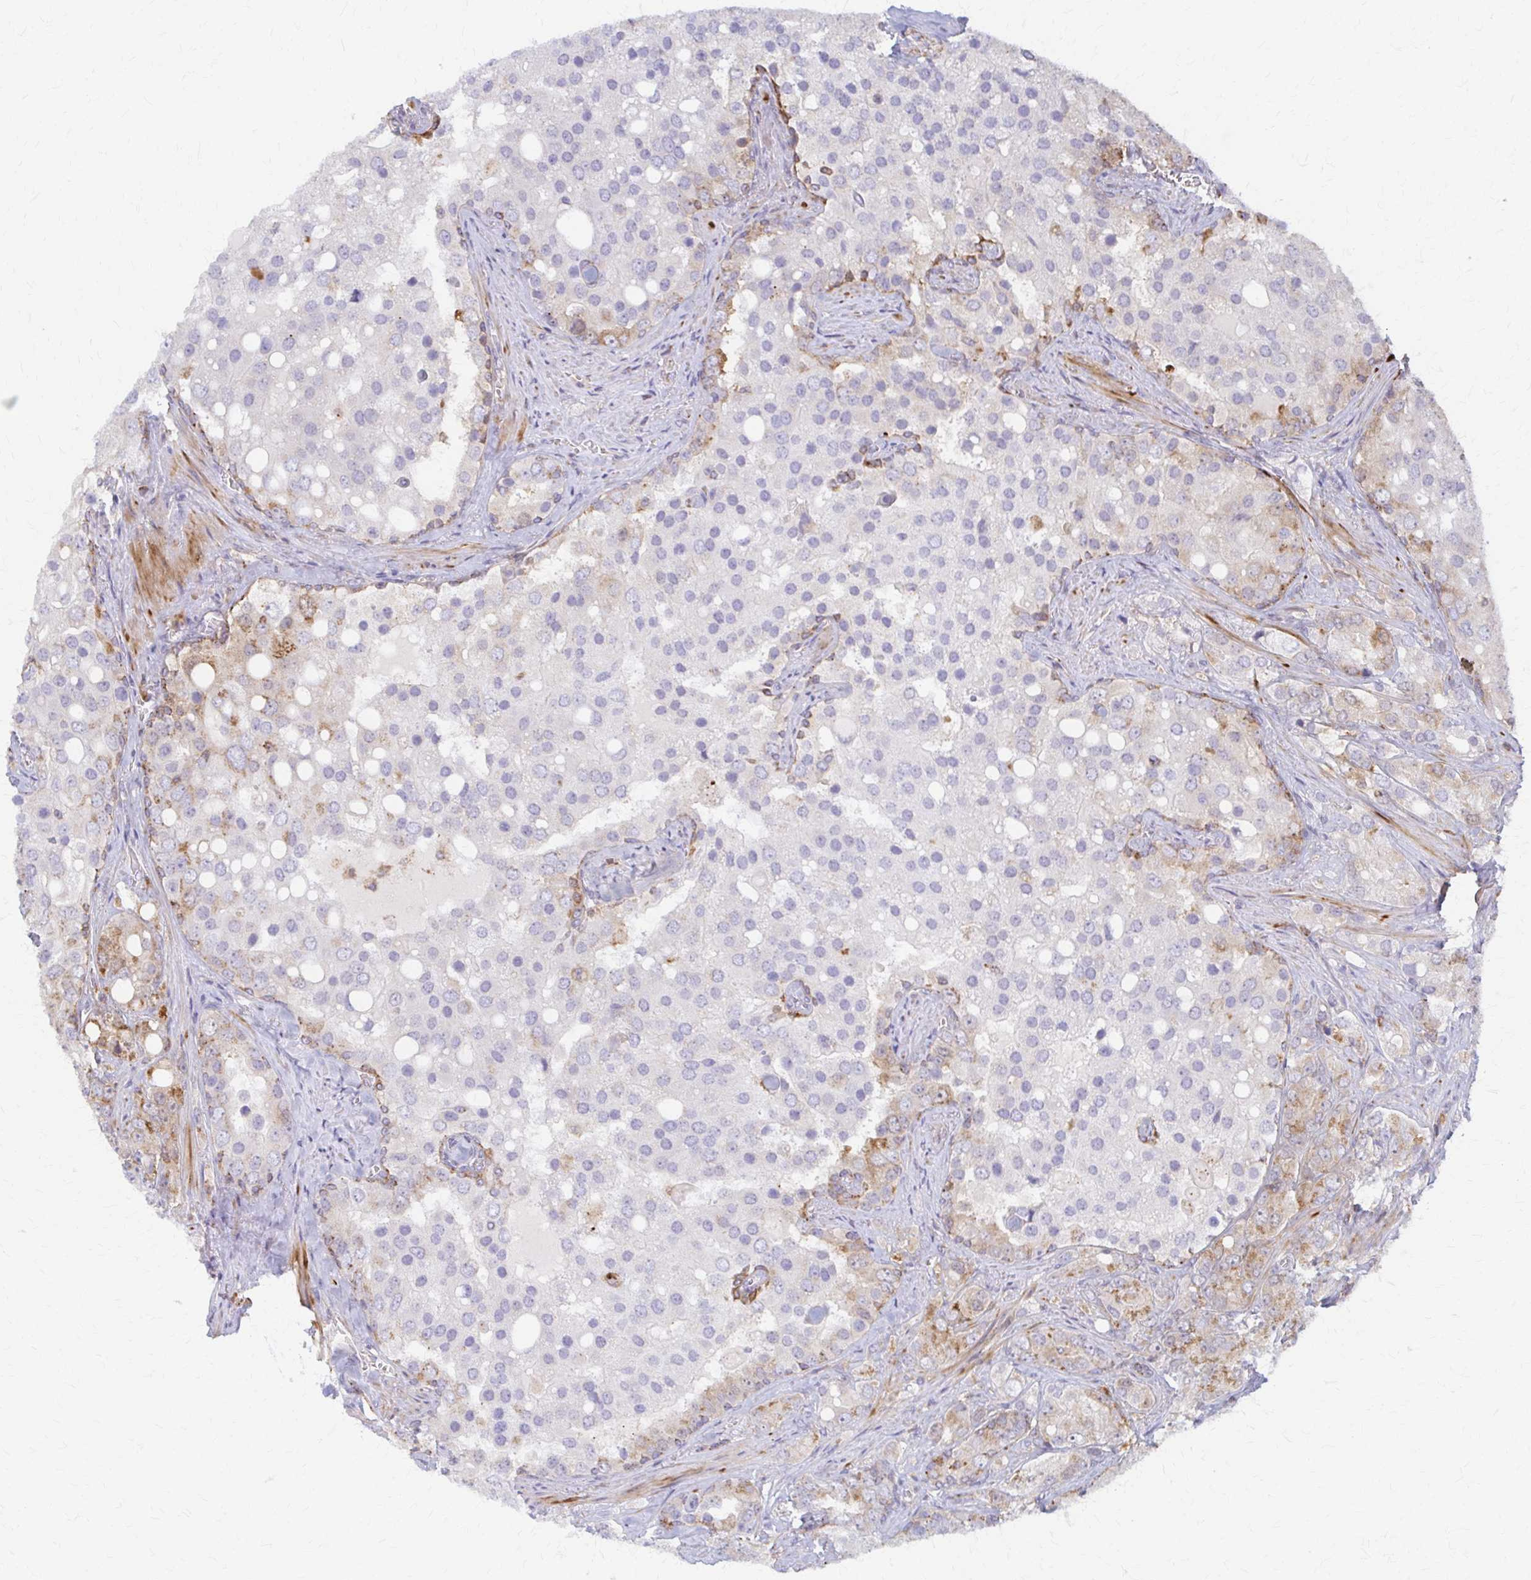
{"staining": {"intensity": "moderate", "quantity": "<25%", "location": "cytoplasmic/membranous"}, "tissue": "prostate cancer", "cell_type": "Tumor cells", "image_type": "cancer", "snomed": [{"axis": "morphology", "description": "Adenocarcinoma, High grade"}, {"axis": "topography", "description": "Prostate"}], "caption": "Immunohistochemistry of prostate cancer exhibits low levels of moderate cytoplasmic/membranous positivity in about <25% of tumor cells.", "gene": "ARHGAP35", "patient": {"sex": "male", "age": 67}}